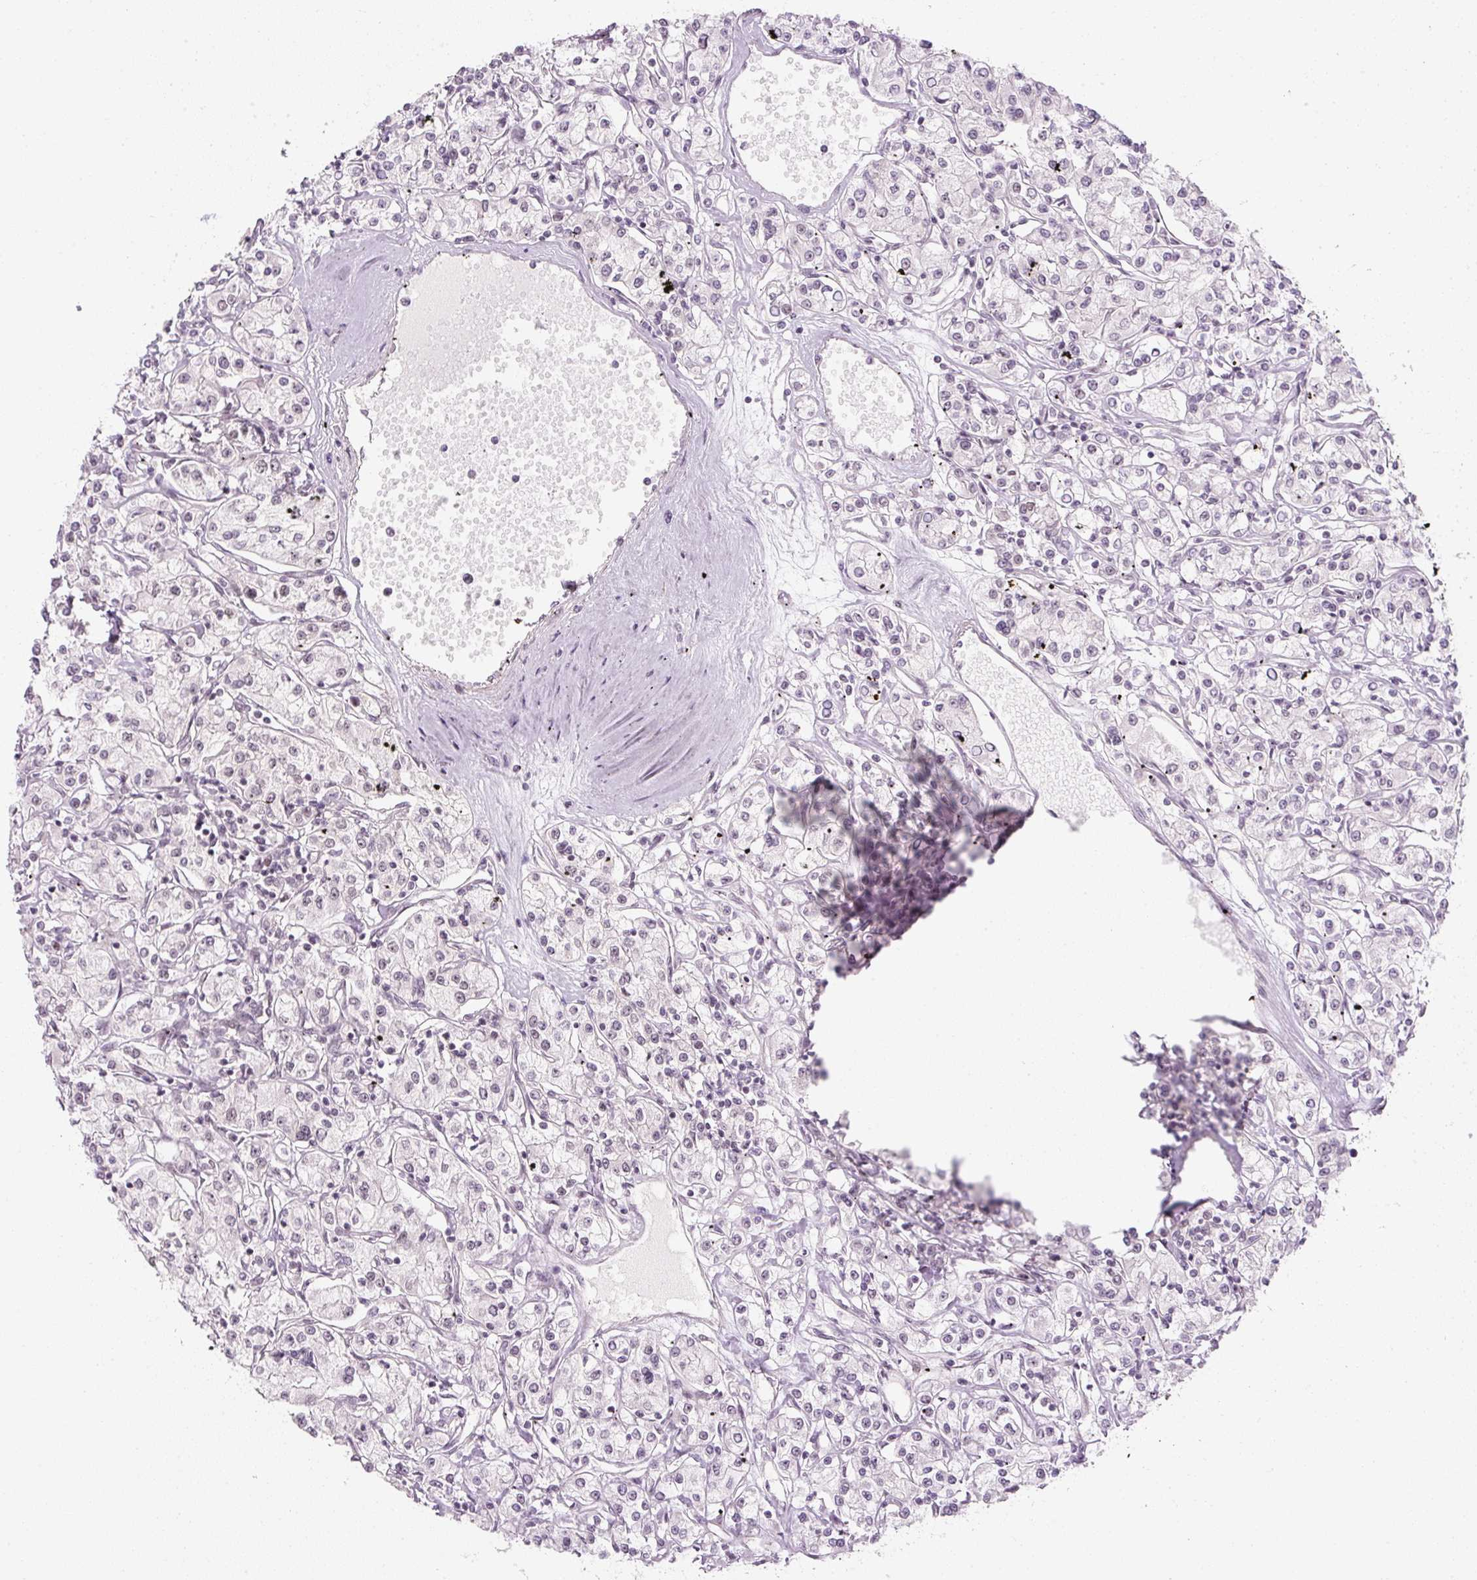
{"staining": {"intensity": "weak", "quantity": "<25%", "location": "nuclear"}, "tissue": "renal cancer", "cell_type": "Tumor cells", "image_type": "cancer", "snomed": [{"axis": "morphology", "description": "Adenocarcinoma, NOS"}, {"axis": "topography", "description": "Kidney"}], "caption": "Tumor cells show no significant positivity in adenocarcinoma (renal).", "gene": "U2AF2", "patient": {"sex": "female", "age": 59}}